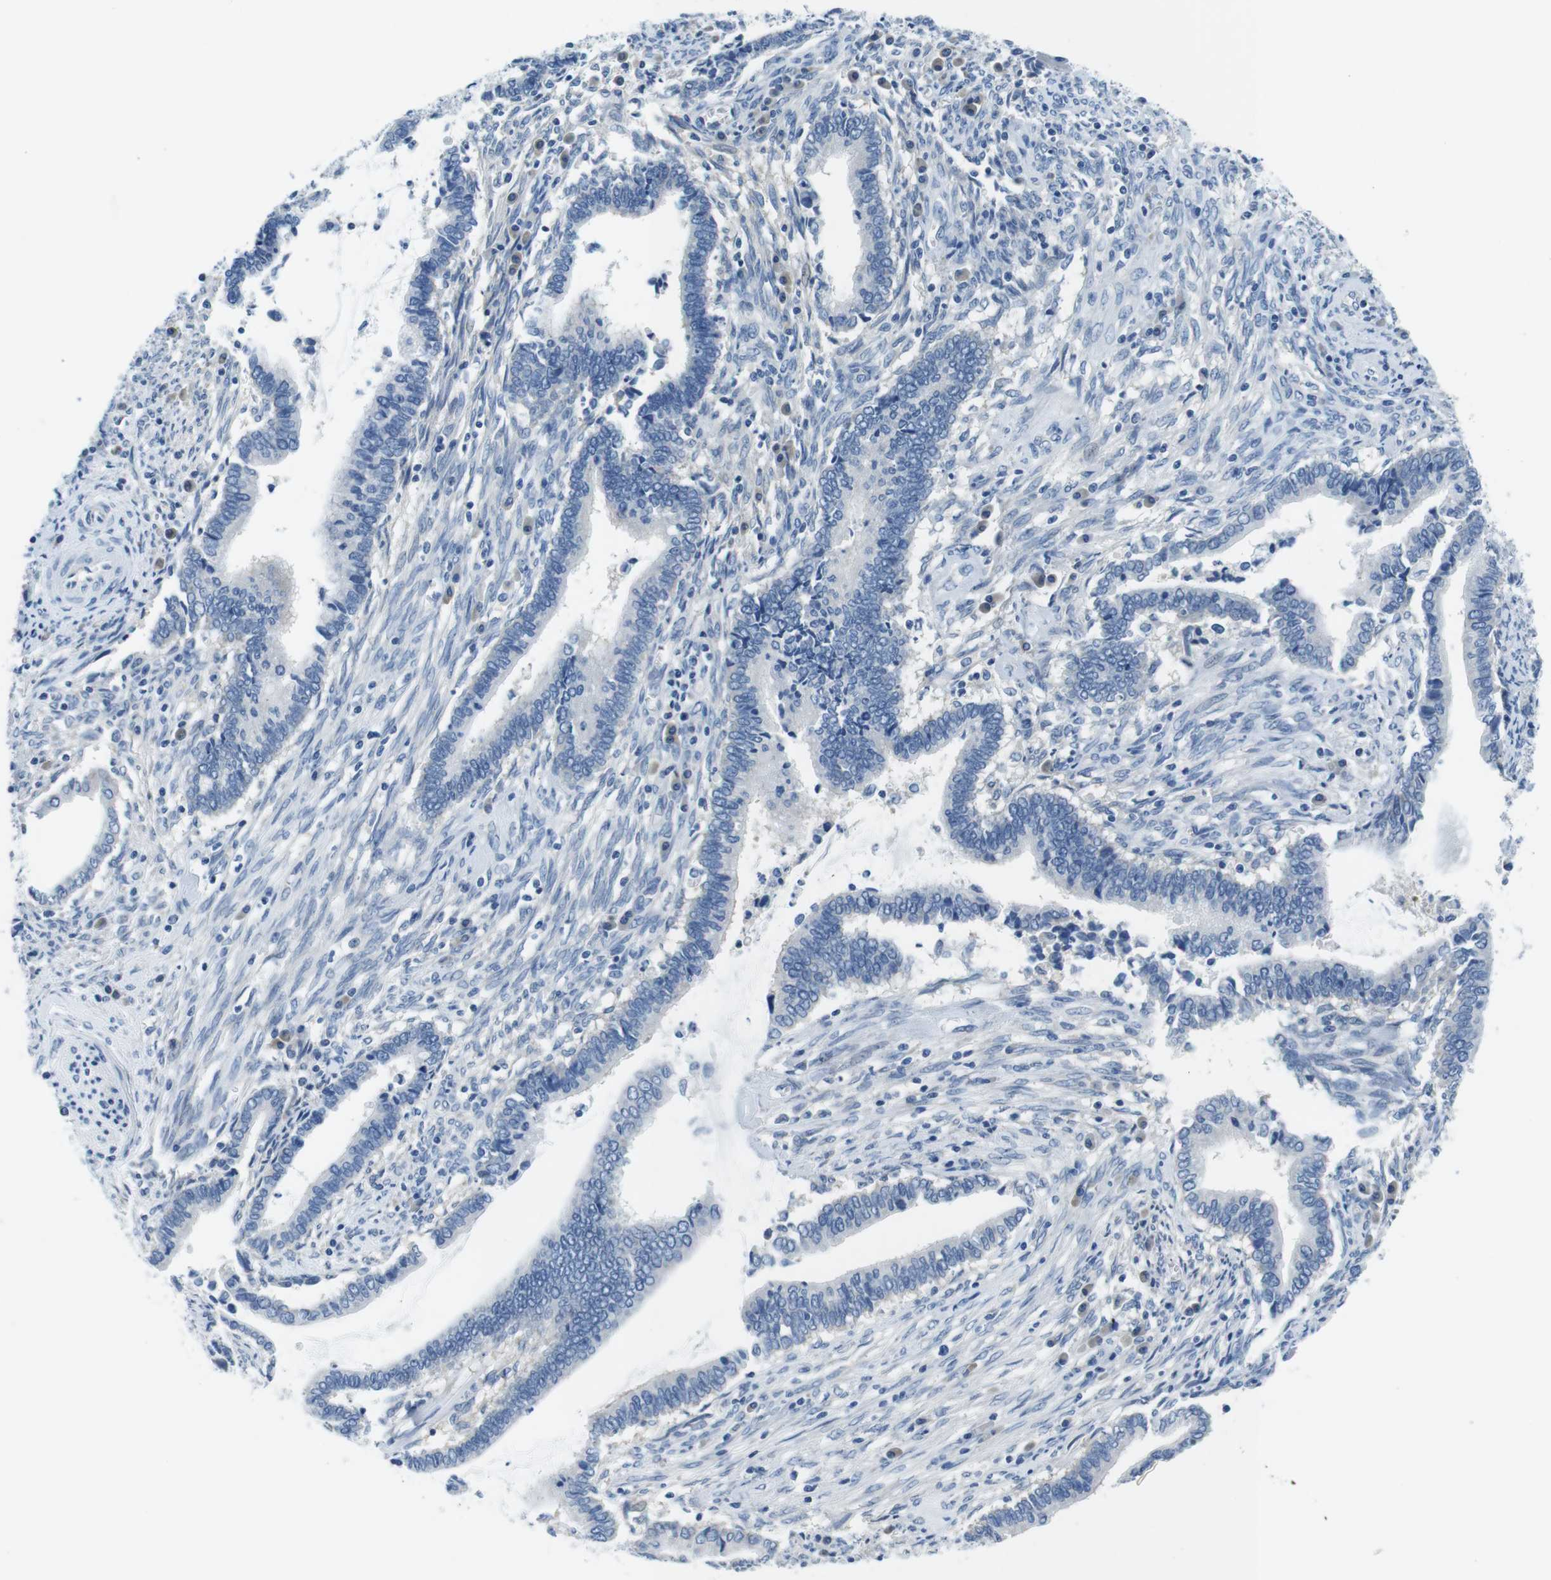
{"staining": {"intensity": "negative", "quantity": "none", "location": "none"}, "tissue": "cervical cancer", "cell_type": "Tumor cells", "image_type": "cancer", "snomed": [{"axis": "morphology", "description": "Adenocarcinoma, NOS"}, {"axis": "topography", "description": "Cervix"}], "caption": "IHC image of neoplastic tissue: cervical cancer stained with DAB demonstrates no significant protein expression in tumor cells.", "gene": "EIF2B5", "patient": {"sex": "female", "age": 44}}